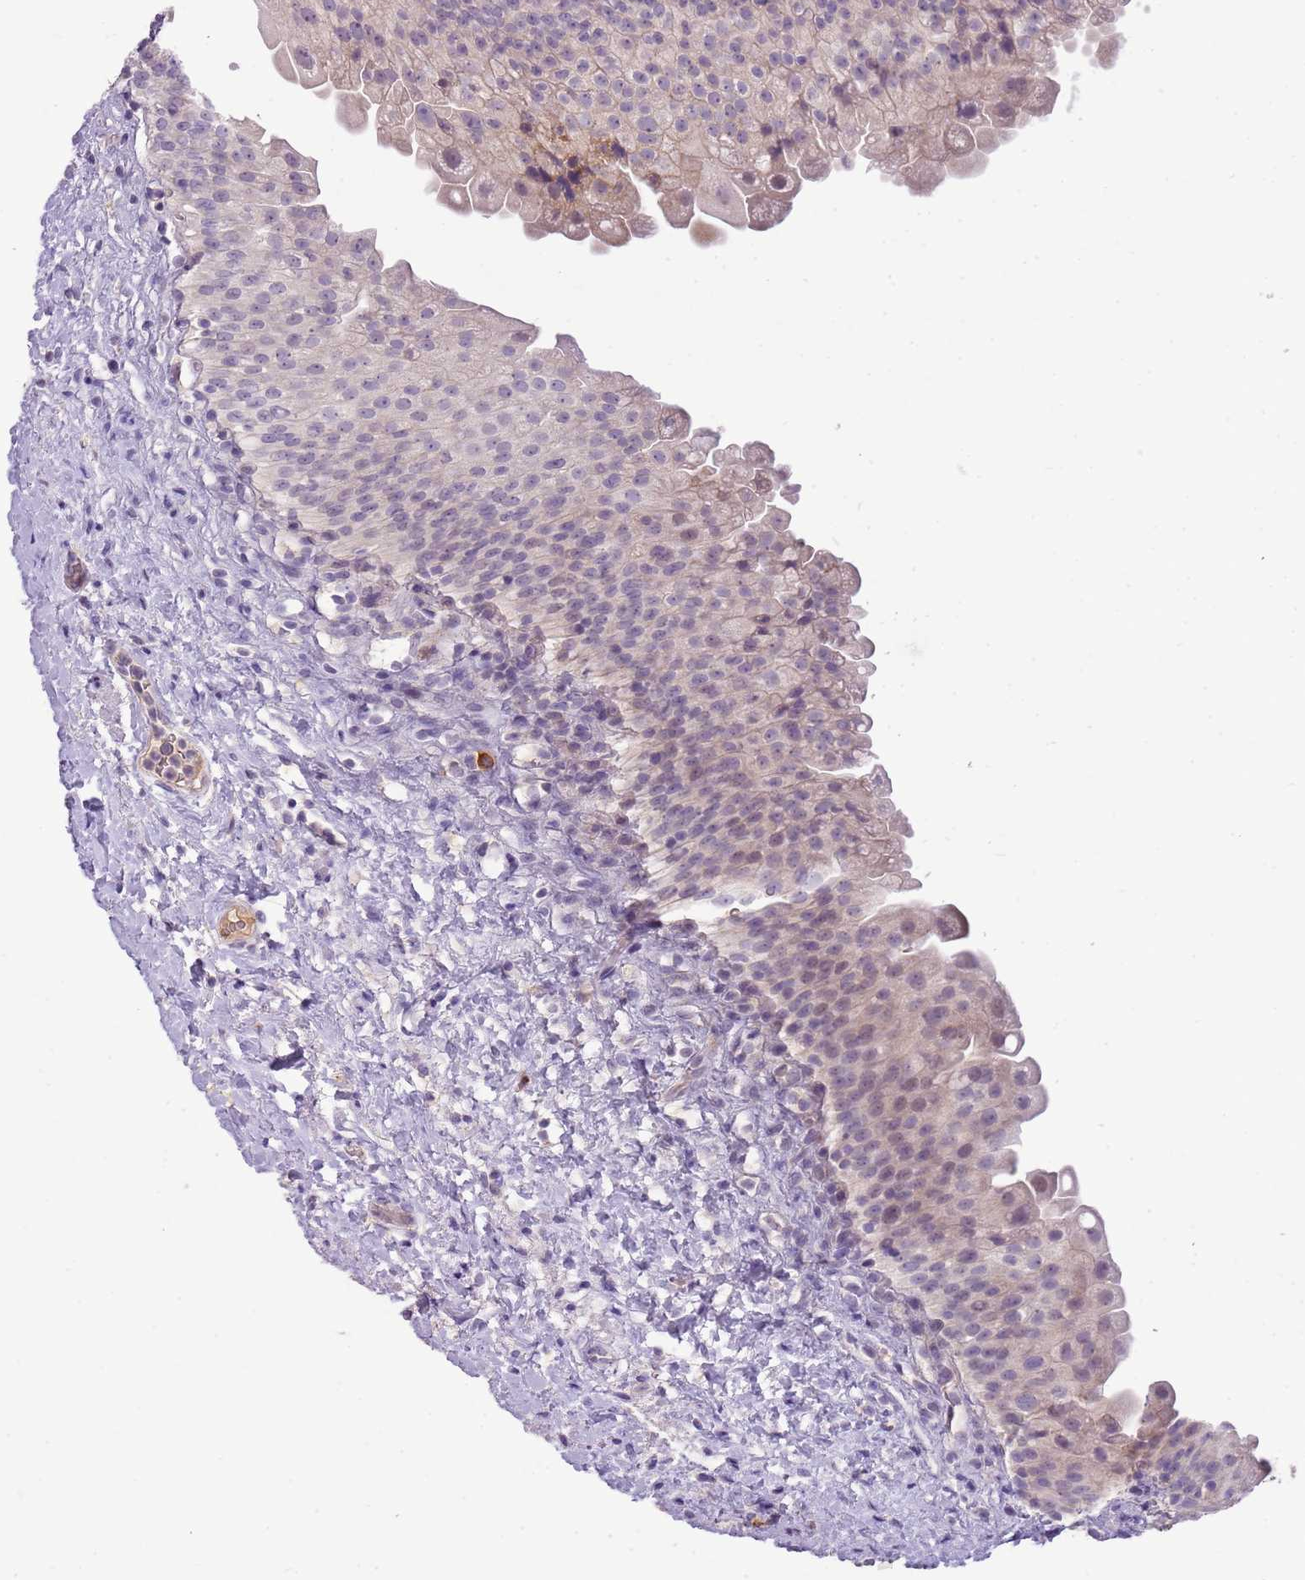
{"staining": {"intensity": "weak", "quantity": "<25%", "location": "nuclear"}, "tissue": "urinary bladder", "cell_type": "Urothelial cells", "image_type": "normal", "snomed": [{"axis": "morphology", "description": "Normal tissue, NOS"}, {"axis": "topography", "description": "Urinary bladder"}], "caption": "The micrograph displays no staining of urothelial cells in benign urinary bladder. (Stains: DAB (3,3'-diaminobenzidine) immunohistochemistry (IHC) with hematoxylin counter stain, Microscopy: brightfield microscopy at high magnification).", "gene": "SCAMP5", "patient": {"sex": "female", "age": 27}}